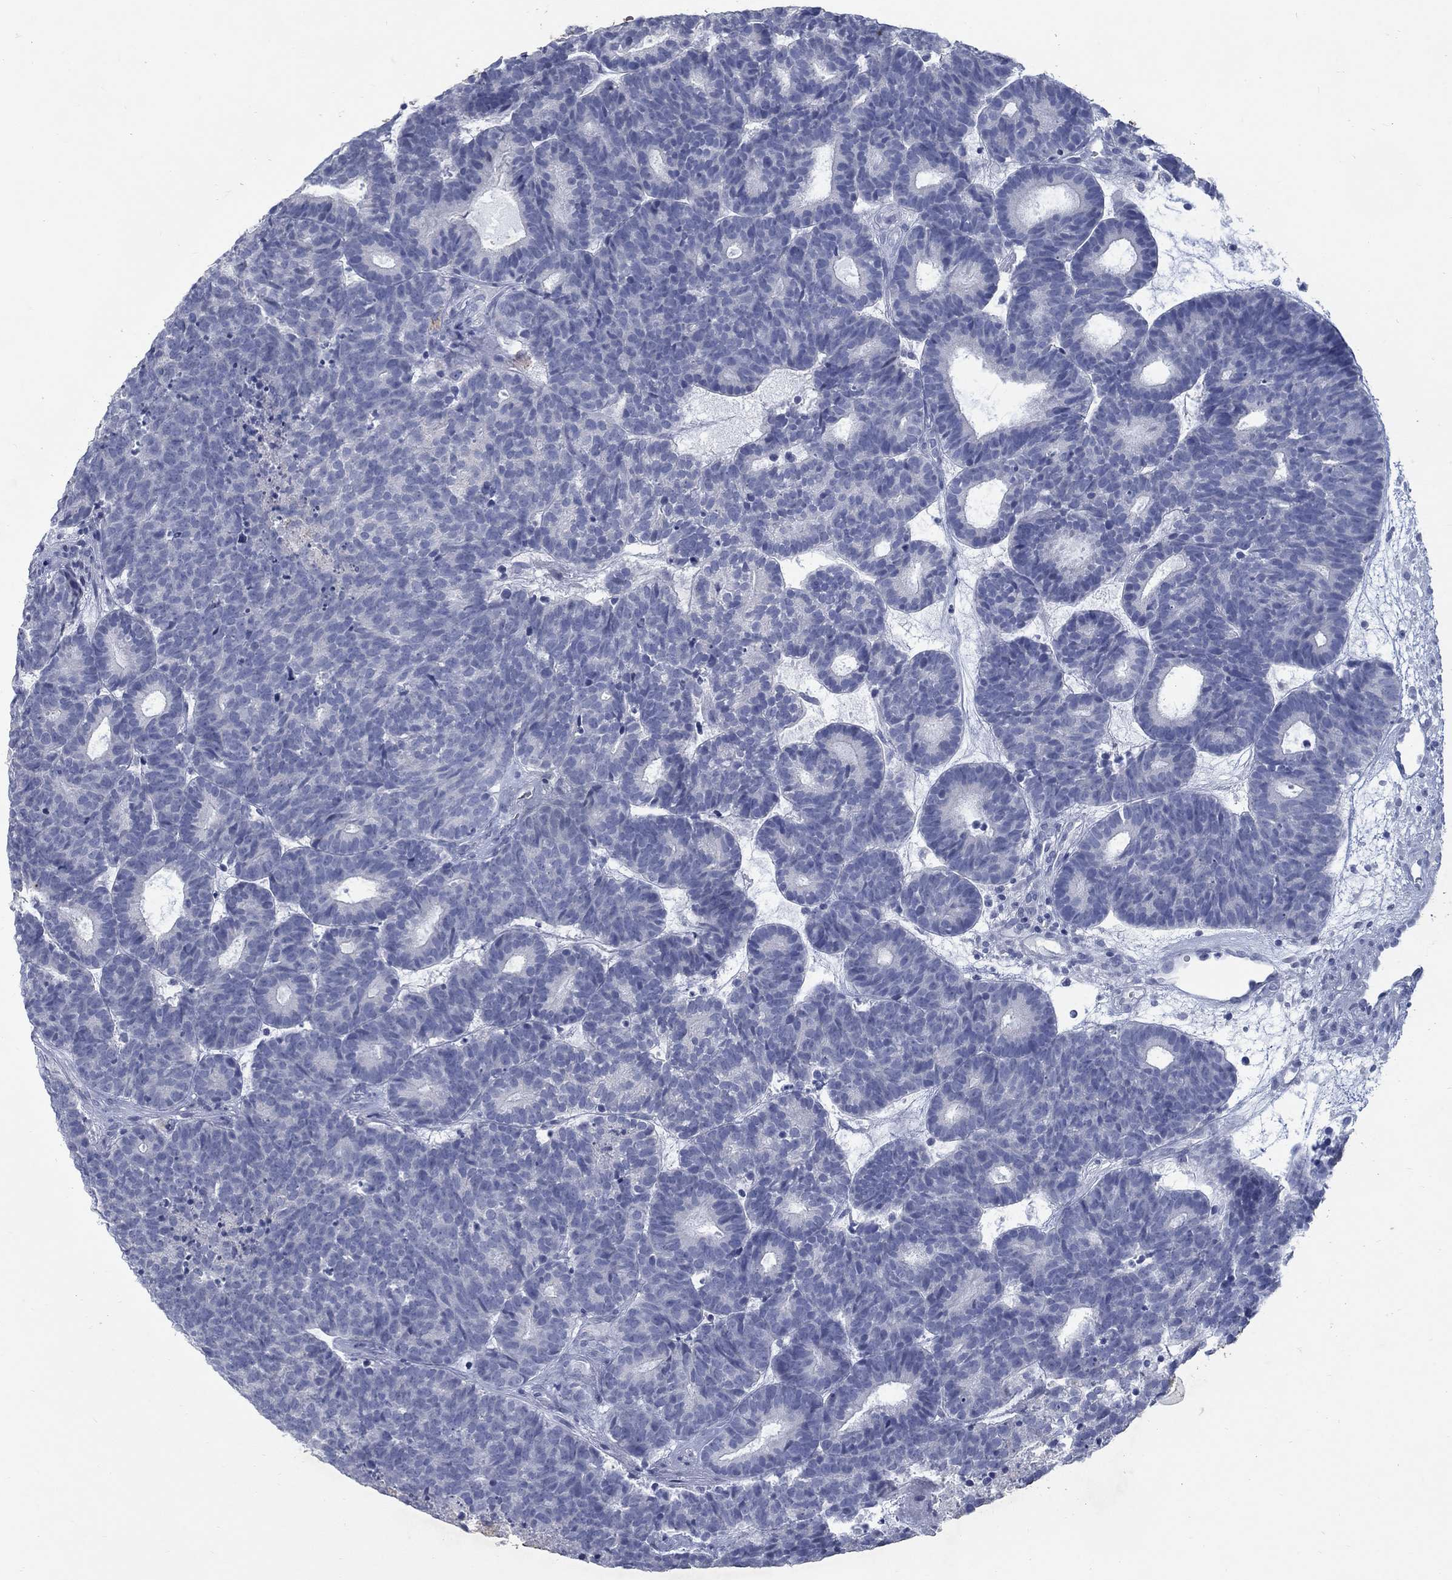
{"staining": {"intensity": "negative", "quantity": "none", "location": "none"}, "tissue": "head and neck cancer", "cell_type": "Tumor cells", "image_type": "cancer", "snomed": [{"axis": "morphology", "description": "Adenocarcinoma, NOS"}, {"axis": "topography", "description": "Head-Neck"}], "caption": "There is no significant positivity in tumor cells of adenocarcinoma (head and neck).", "gene": "RFTN2", "patient": {"sex": "female", "age": 81}}